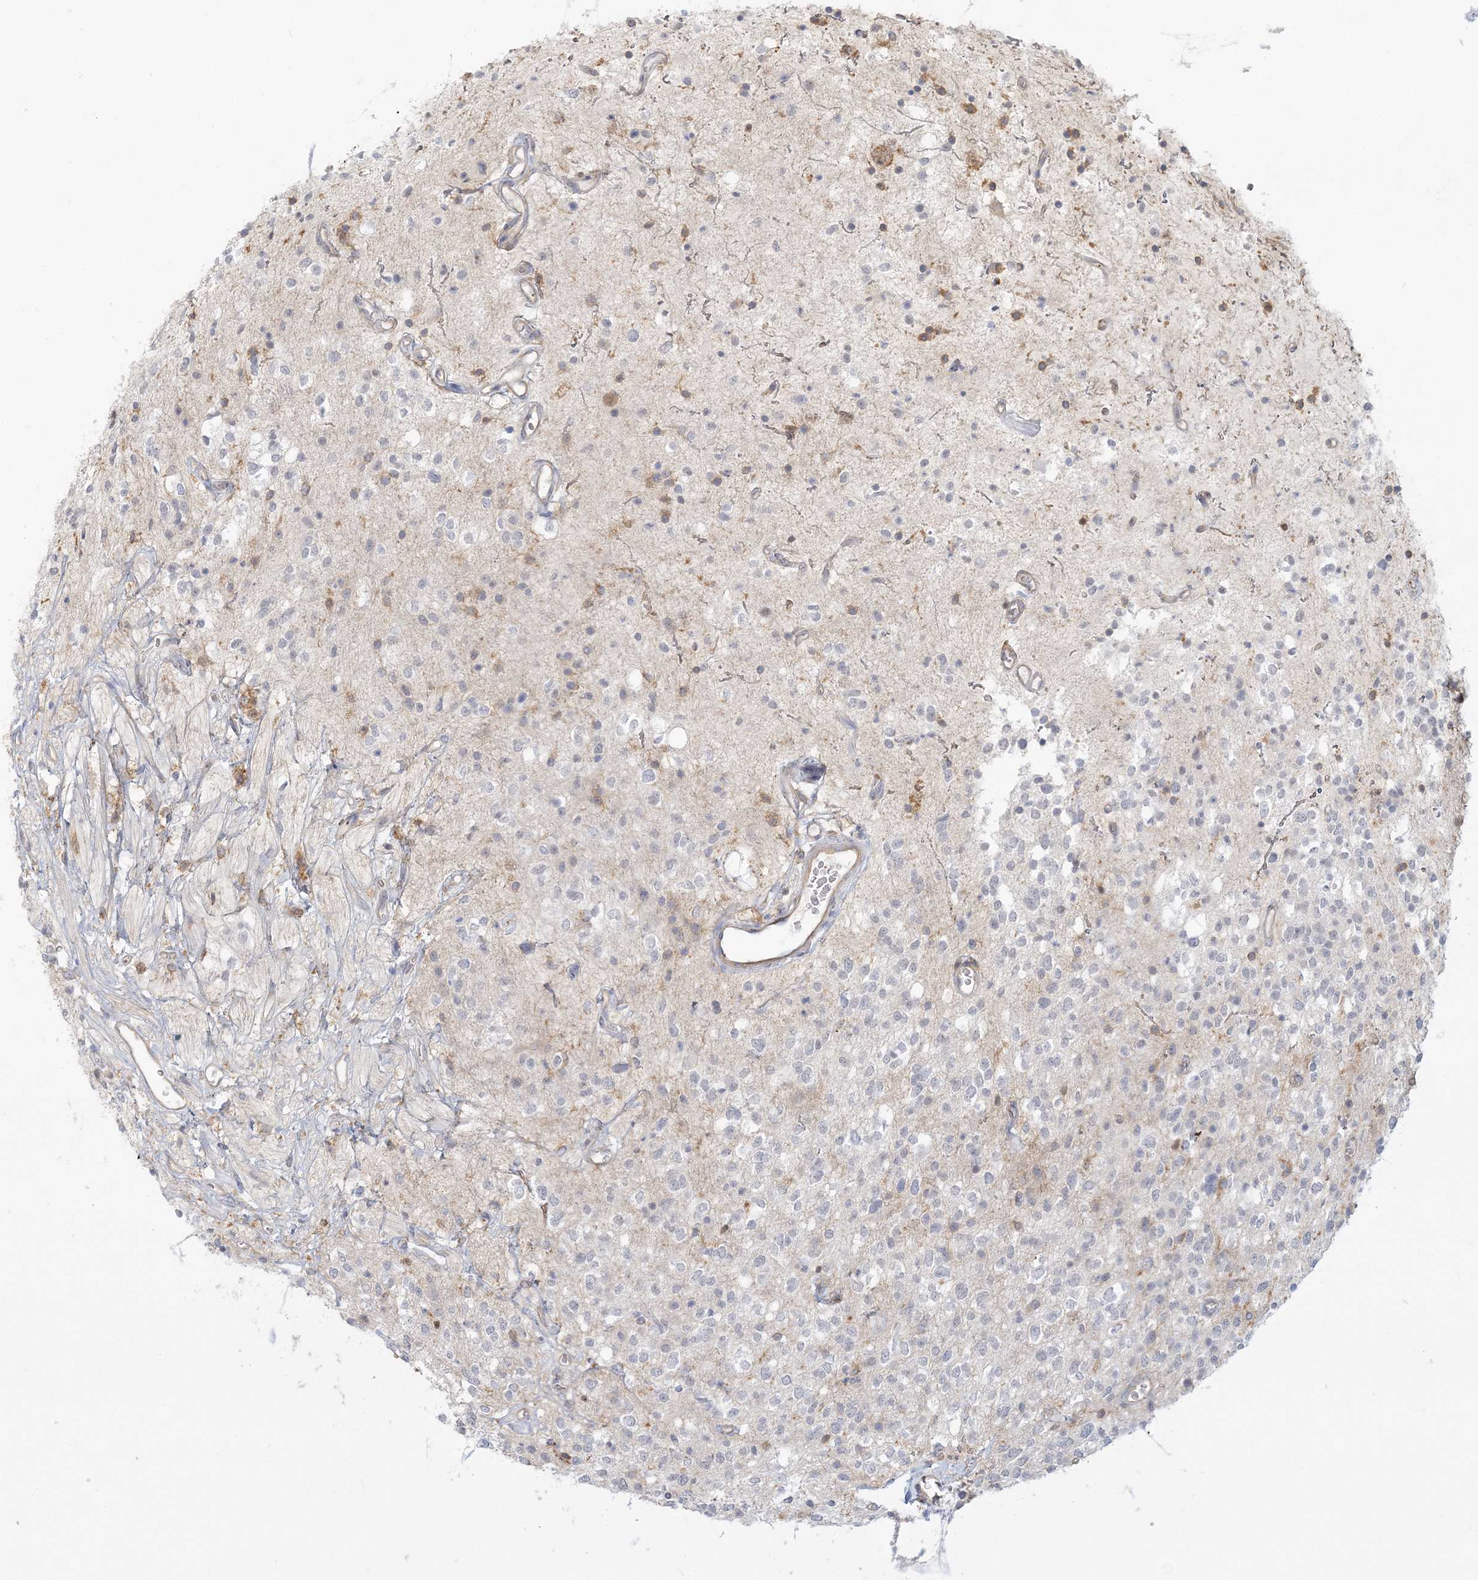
{"staining": {"intensity": "negative", "quantity": "none", "location": "none"}, "tissue": "glioma", "cell_type": "Tumor cells", "image_type": "cancer", "snomed": [{"axis": "morphology", "description": "Glioma, malignant, High grade"}, {"axis": "topography", "description": "Brain"}], "caption": "The micrograph demonstrates no staining of tumor cells in malignant high-grade glioma.", "gene": "ANKS1A", "patient": {"sex": "male", "age": 34}}